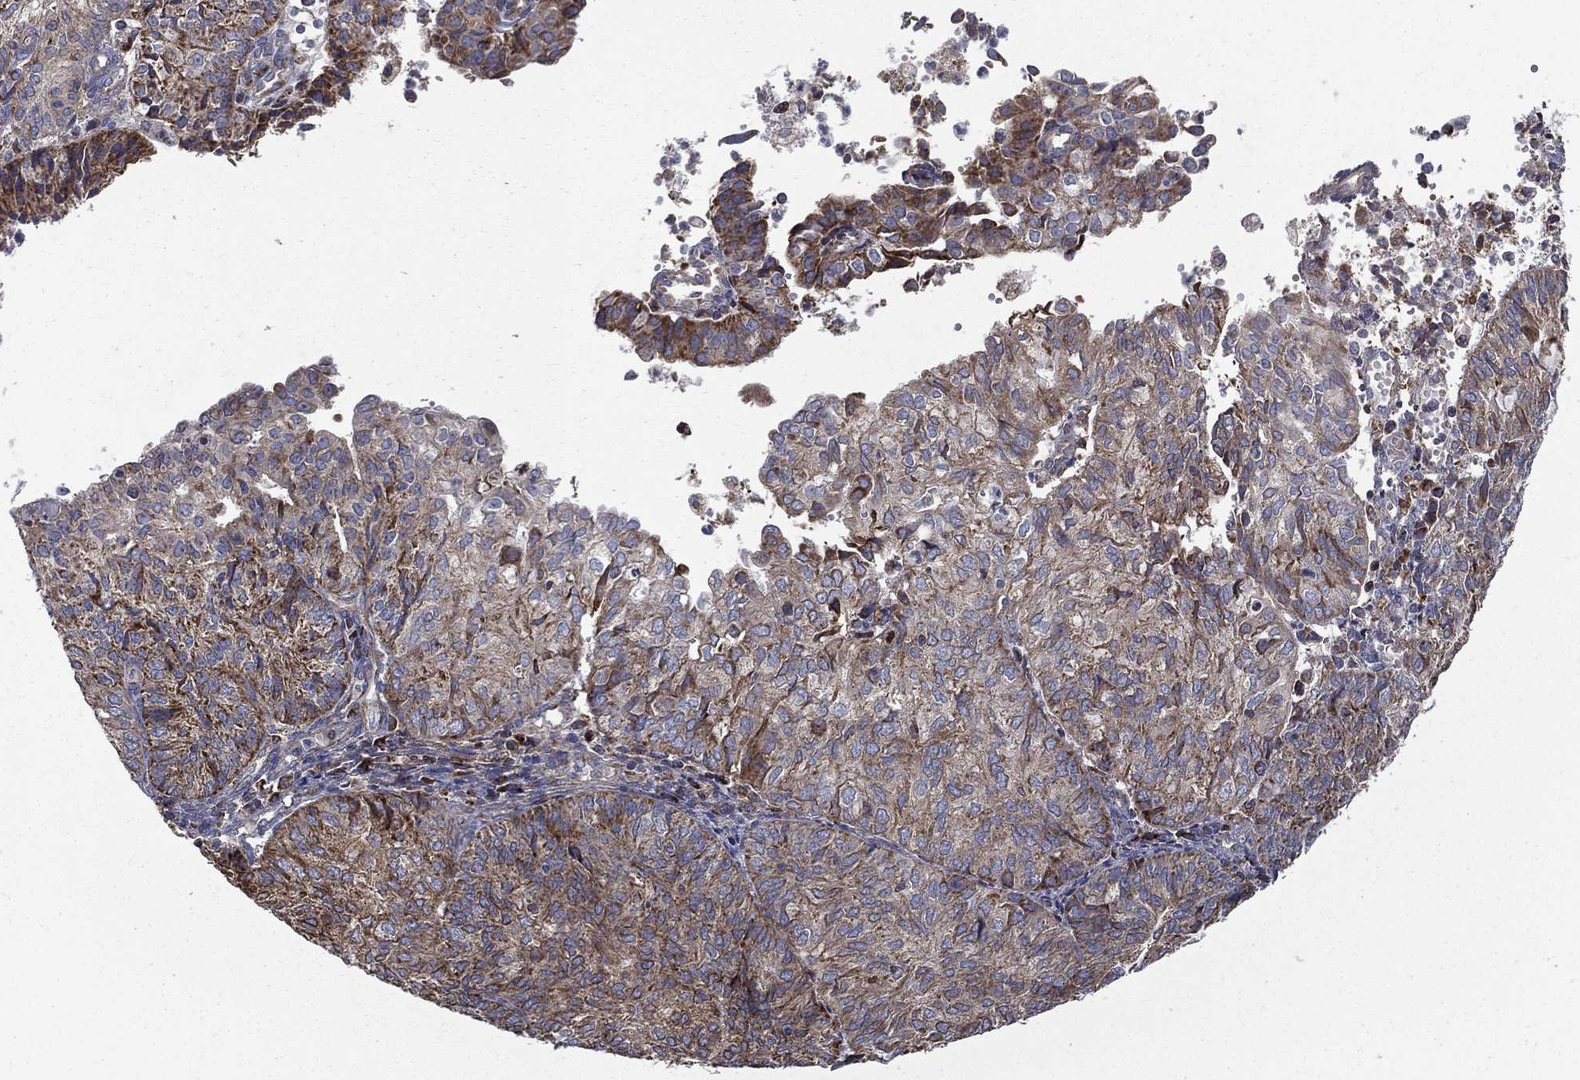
{"staining": {"intensity": "strong", "quantity": "25%-75%", "location": "cytoplasmic/membranous"}, "tissue": "endometrial cancer", "cell_type": "Tumor cells", "image_type": "cancer", "snomed": [{"axis": "morphology", "description": "Adenocarcinoma, NOS"}, {"axis": "topography", "description": "Endometrium"}], "caption": "Tumor cells exhibit strong cytoplasmic/membranous staining in approximately 25%-75% of cells in endometrial adenocarcinoma.", "gene": "MT-CYB", "patient": {"sex": "female", "age": 82}}